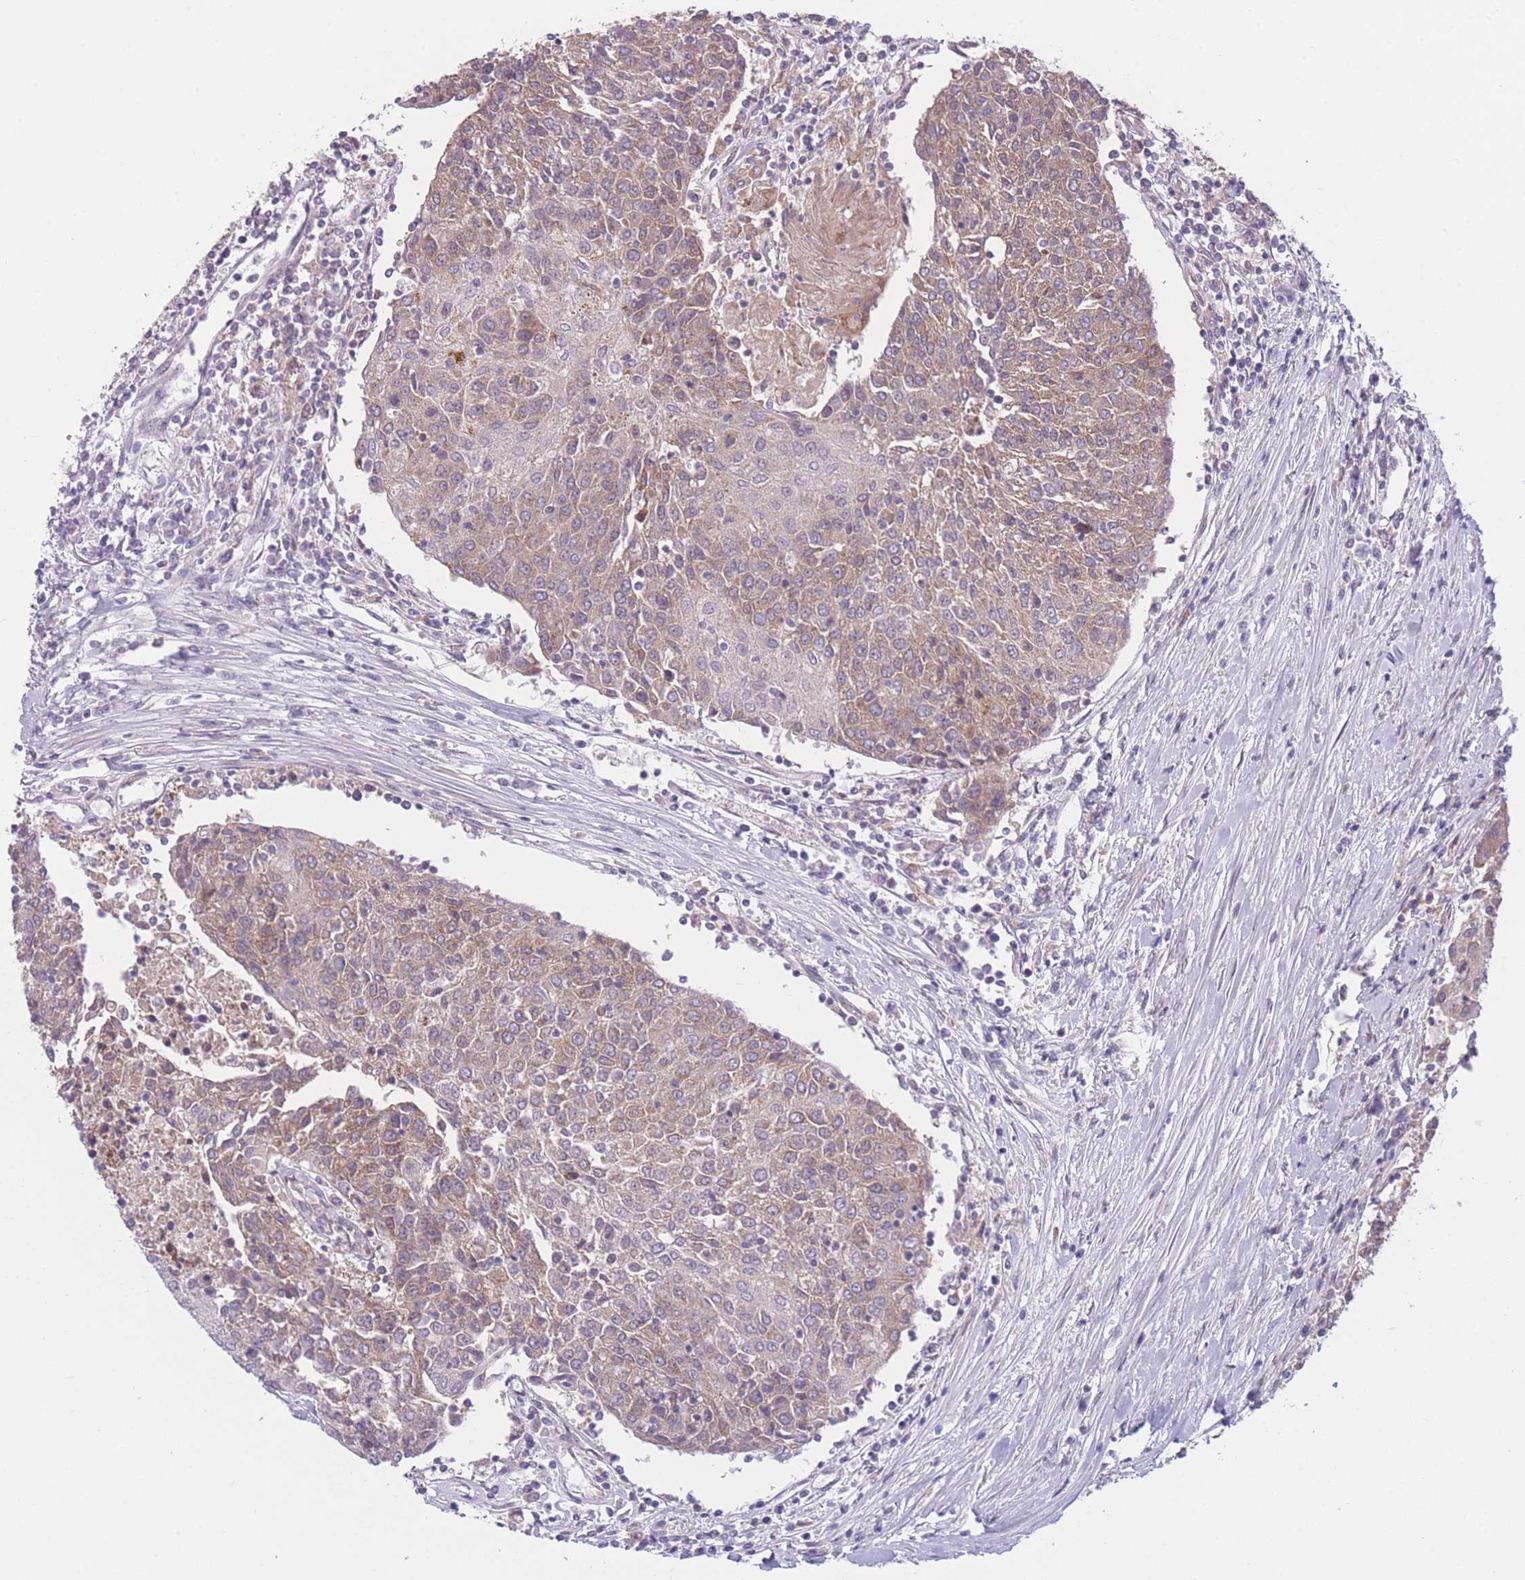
{"staining": {"intensity": "moderate", "quantity": "25%-75%", "location": "cytoplasmic/membranous"}, "tissue": "urothelial cancer", "cell_type": "Tumor cells", "image_type": "cancer", "snomed": [{"axis": "morphology", "description": "Urothelial carcinoma, High grade"}, {"axis": "topography", "description": "Urinary bladder"}], "caption": "This image displays immunohistochemistry staining of human urothelial cancer, with medium moderate cytoplasmic/membranous positivity in about 25%-75% of tumor cells.", "gene": "CCT6B", "patient": {"sex": "female", "age": 85}}